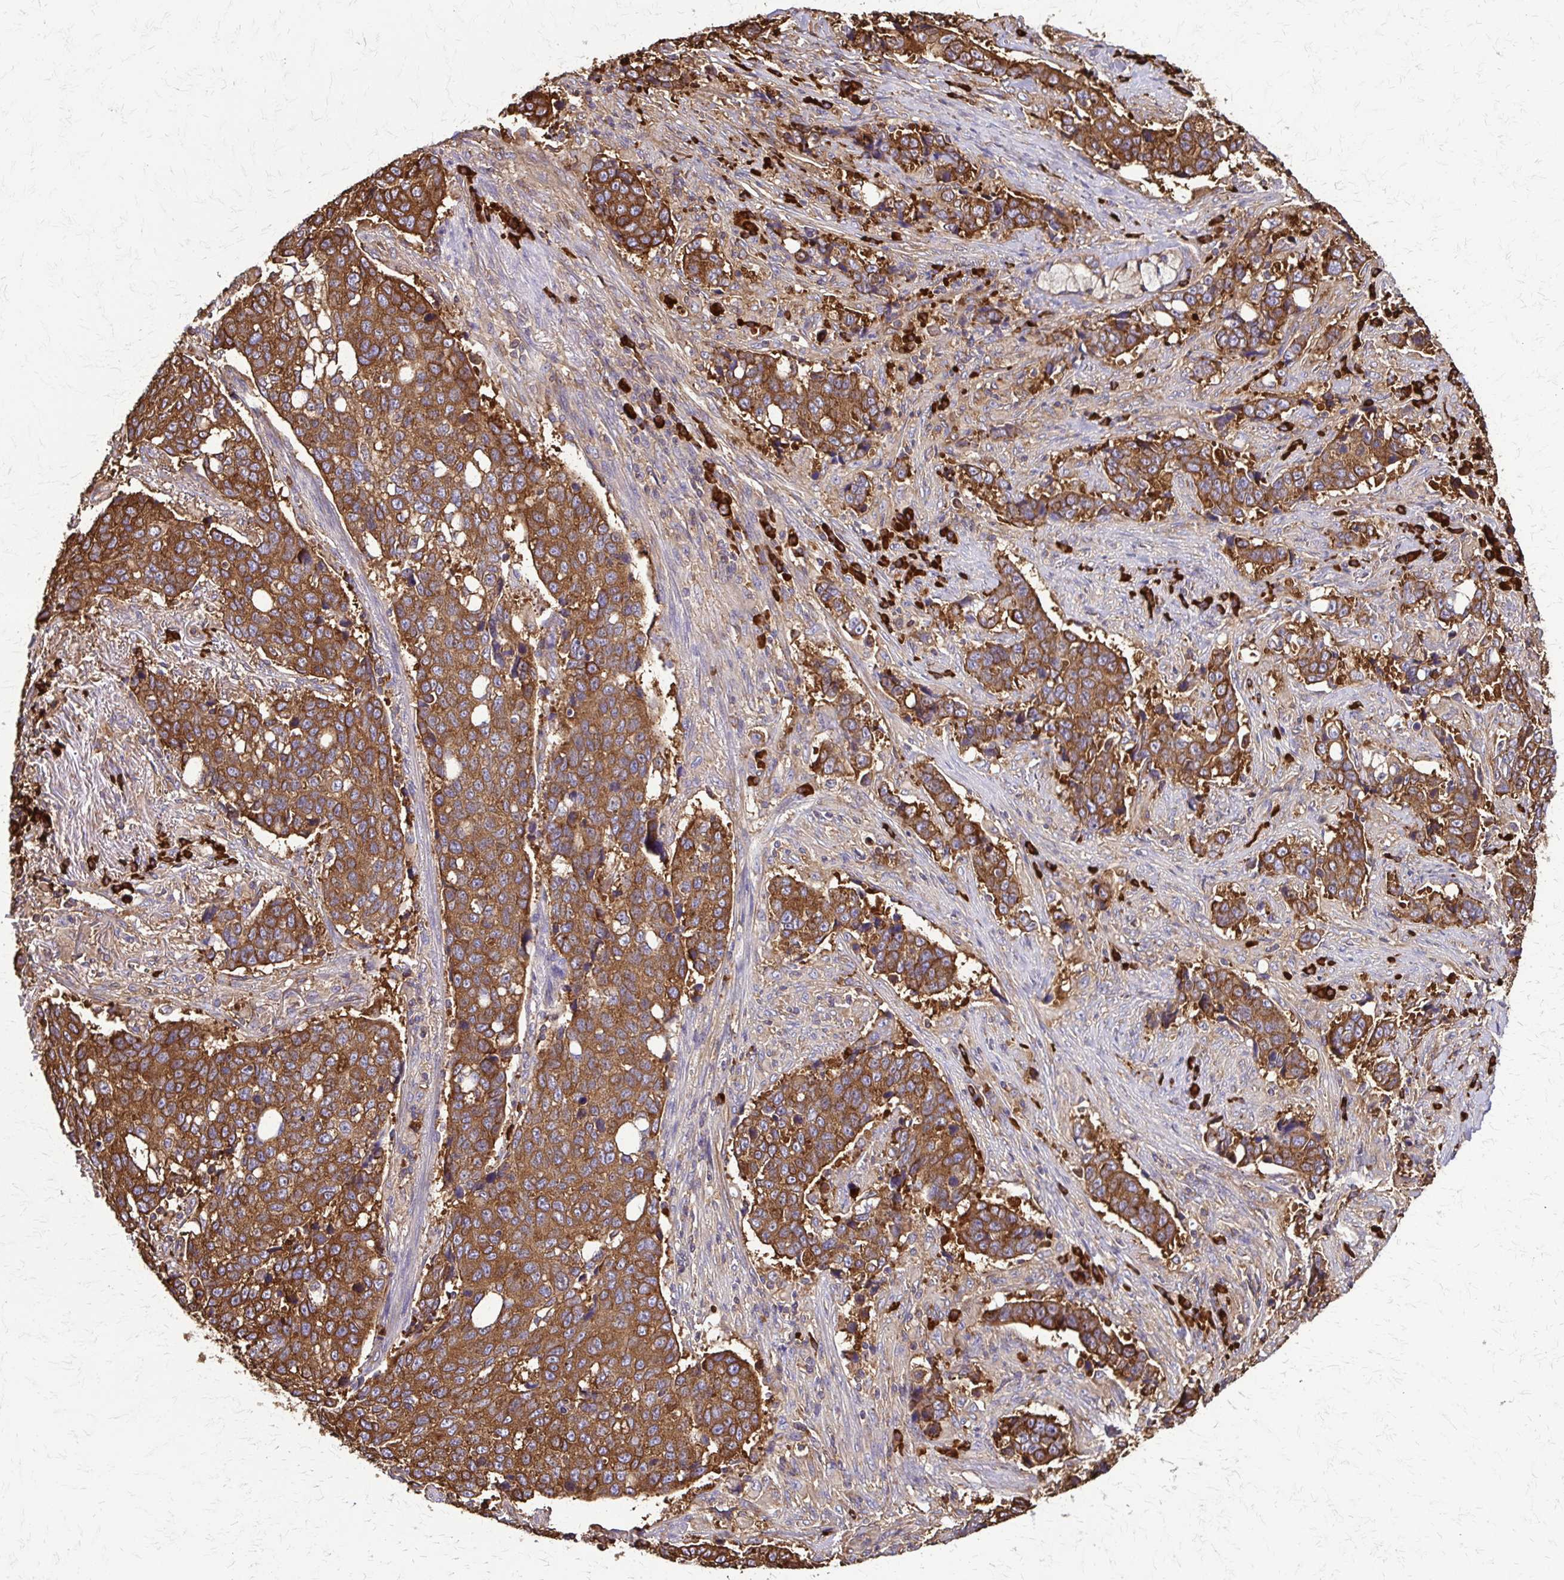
{"staining": {"intensity": "moderate", "quantity": ">75%", "location": "cytoplasmic/membranous"}, "tissue": "lung cancer", "cell_type": "Tumor cells", "image_type": "cancer", "snomed": [{"axis": "morphology", "description": "Squamous cell carcinoma, NOS"}, {"axis": "topography", "description": "Lymph node"}, {"axis": "topography", "description": "Lung"}], "caption": "About >75% of tumor cells in lung cancer demonstrate moderate cytoplasmic/membranous protein staining as visualized by brown immunohistochemical staining.", "gene": "EEF2", "patient": {"sex": "male", "age": 61}}